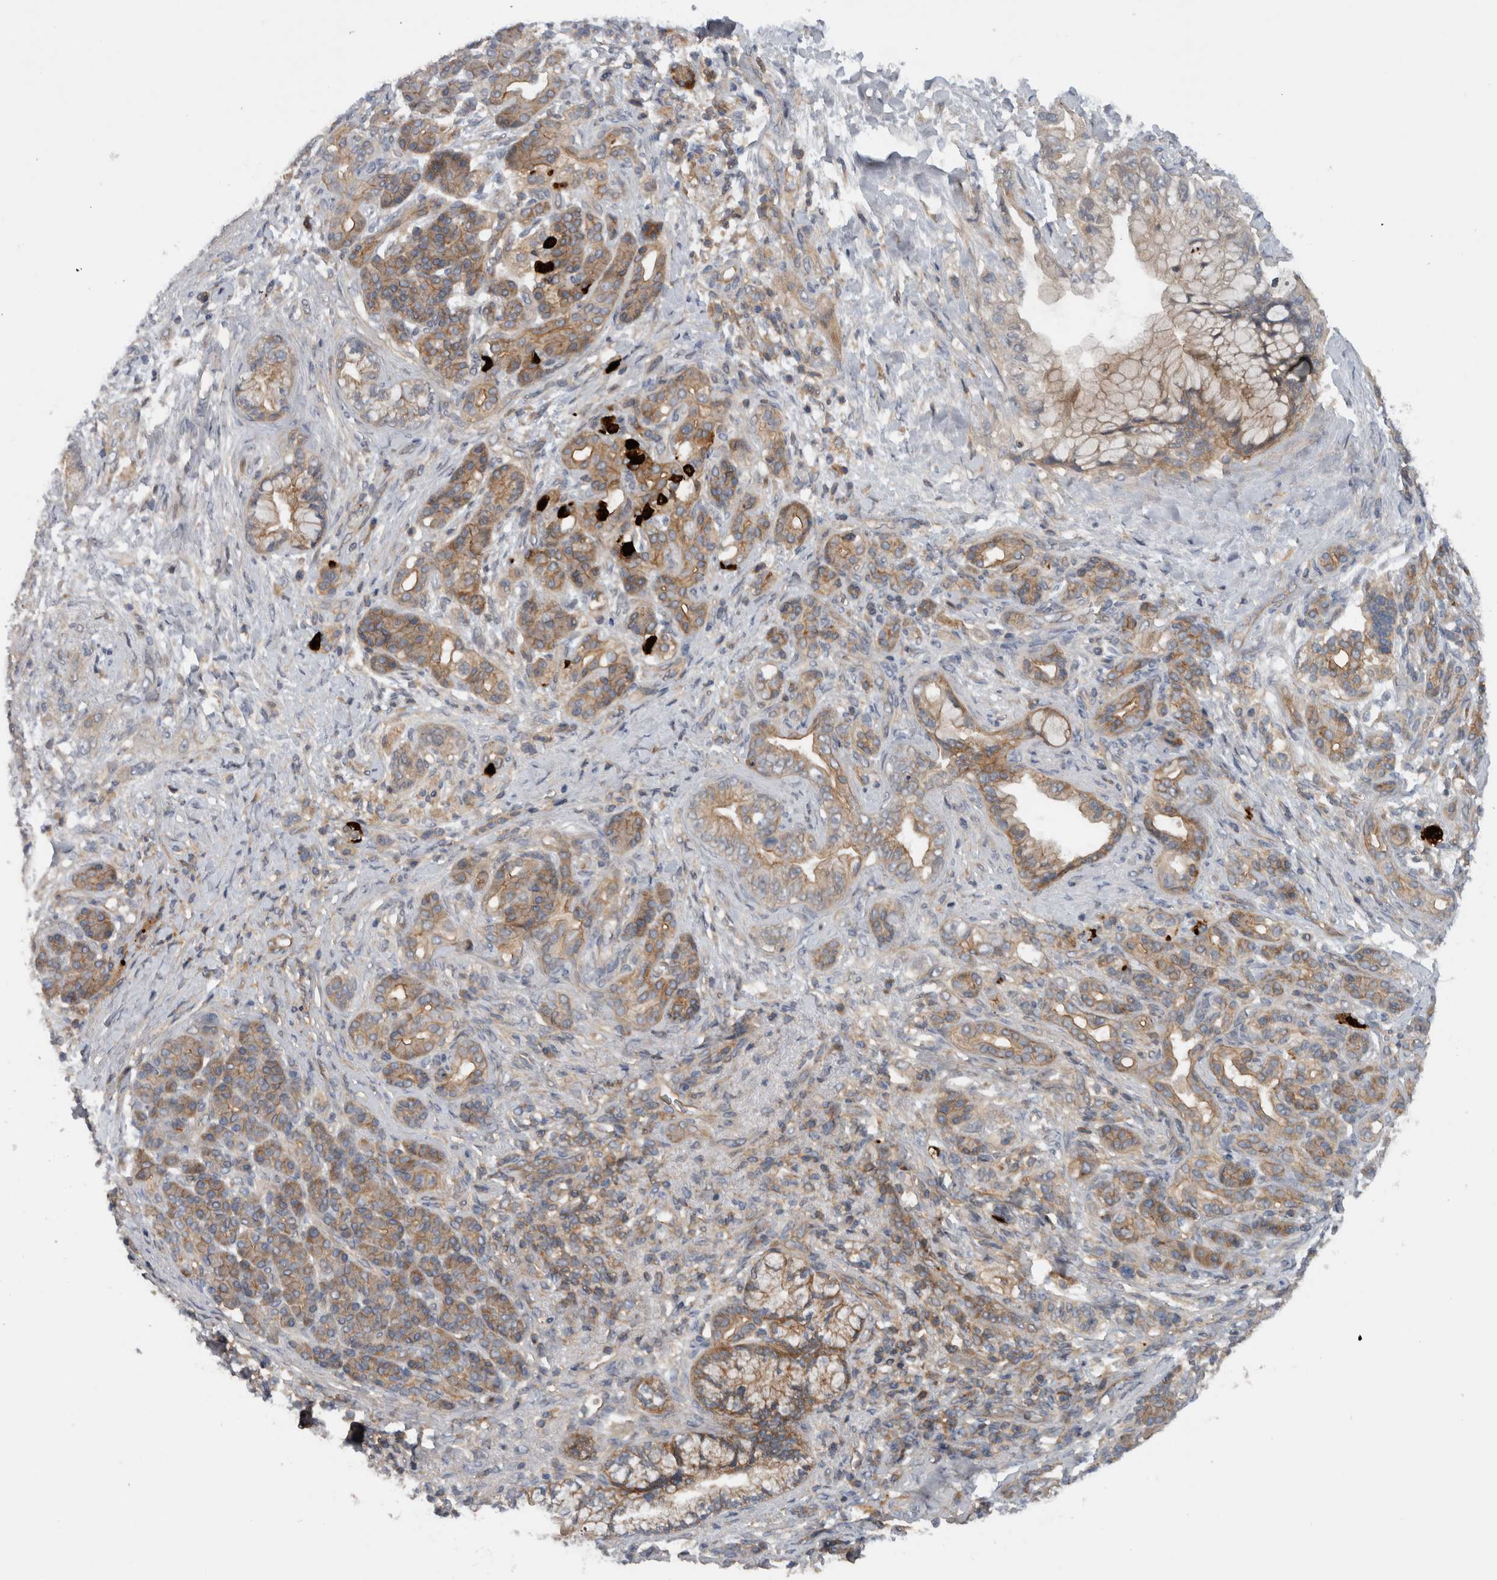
{"staining": {"intensity": "moderate", "quantity": ">75%", "location": "cytoplasmic/membranous"}, "tissue": "pancreatic cancer", "cell_type": "Tumor cells", "image_type": "cancer", "snomed": [{"axis": "morphology", "description": "Adenocarcinoma, NOS"}, {"axis": "topography", "description": "Pancreas"}], "caption": "Adenocarcinoma (pancreatic) was stained to show a protein in brown. There is medium levels of moderate cytoplasmic/membranous staining in approximately >75% of tumor cells.", "gene": "SCARA5", "patient": {"sex": "male", "age": 59}}